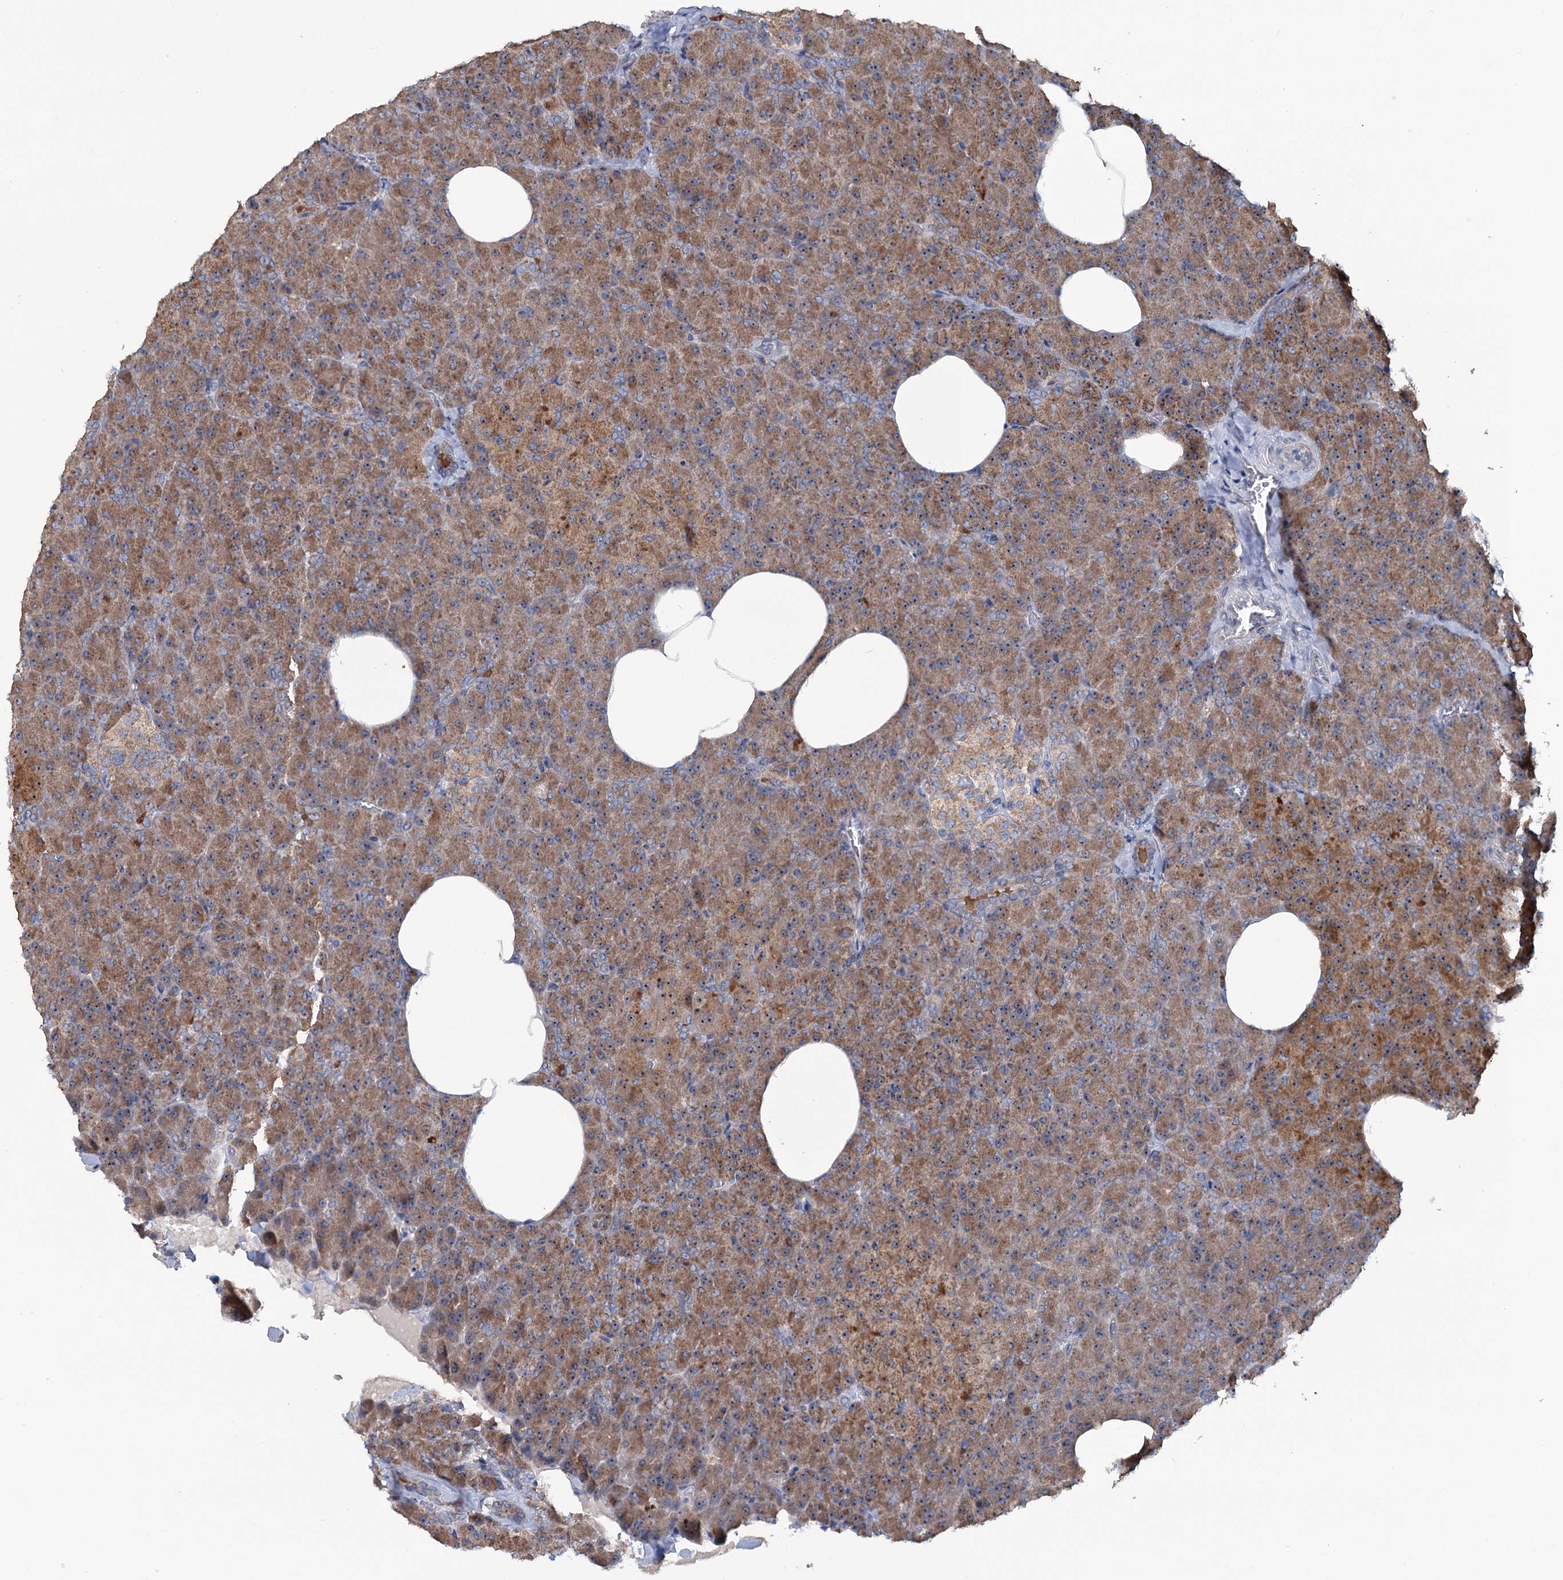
{"staining": {"intensity": "moderate", "quantity": ">75%", "location": "cytoplasmic/membranous,nuclear"}, "tissue": "pancreas", "cell_type": "Exocrine glandular cells", "image_type": "normal", "snomed": [{"axis": "morphology", "description": "Normal tissue, NOS"}, {"axis": "morphology", "description": "Carcinoid, malignant, NOS"}, {"axis": "topography", "description": "Pancreas"}], "caption": "An image of human pancreas stained for a protein exhibits moderate cytoplasmic/membranous,nuclear brown staining in exocrine glandular cells. (DAB (3,3'-diaminobenzidine) IHC, brown staining for protein, blue staining for nuclei).", "gene": "HTR3B", "patient": {"sex": "female", "age": 35}}